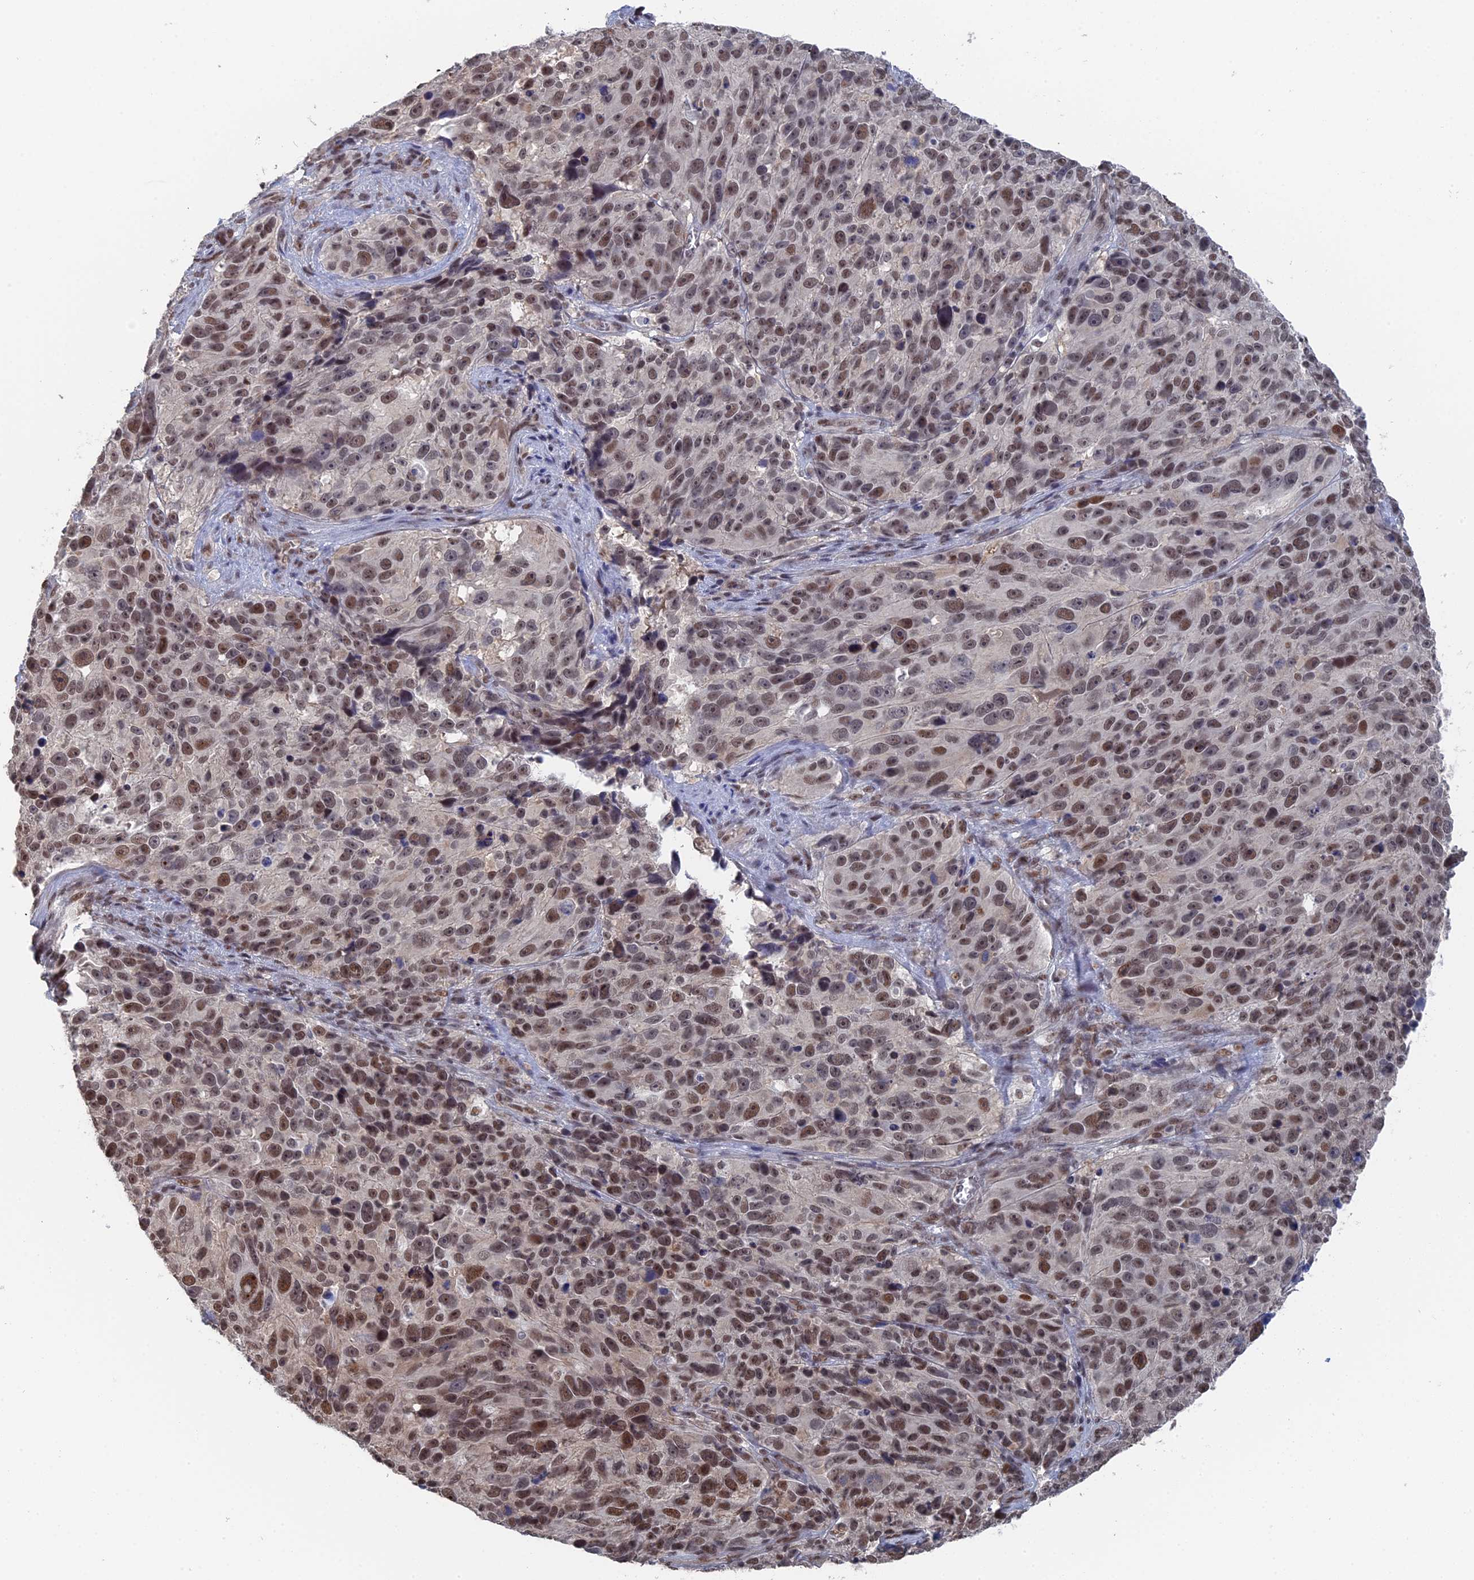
{"staining": {"intensity": "moderate", "quantity": "25%-75%", "location": "nuclear"}, "tissue": "melanoma", "cell_type": "Tumor cells", "image_type": "cancer", "snomed": [{"axis": "morphology", "description": "Malignant melanoma, NOS"}, {"axis": "topography", "description": "Skin"}], "caption": "A brown stain highlights moderate nuclear expression of a protein in human malignant melanoma tumor cells.", "gene": "TSSC4", "patient": {"sex": "male", "age": 84}}